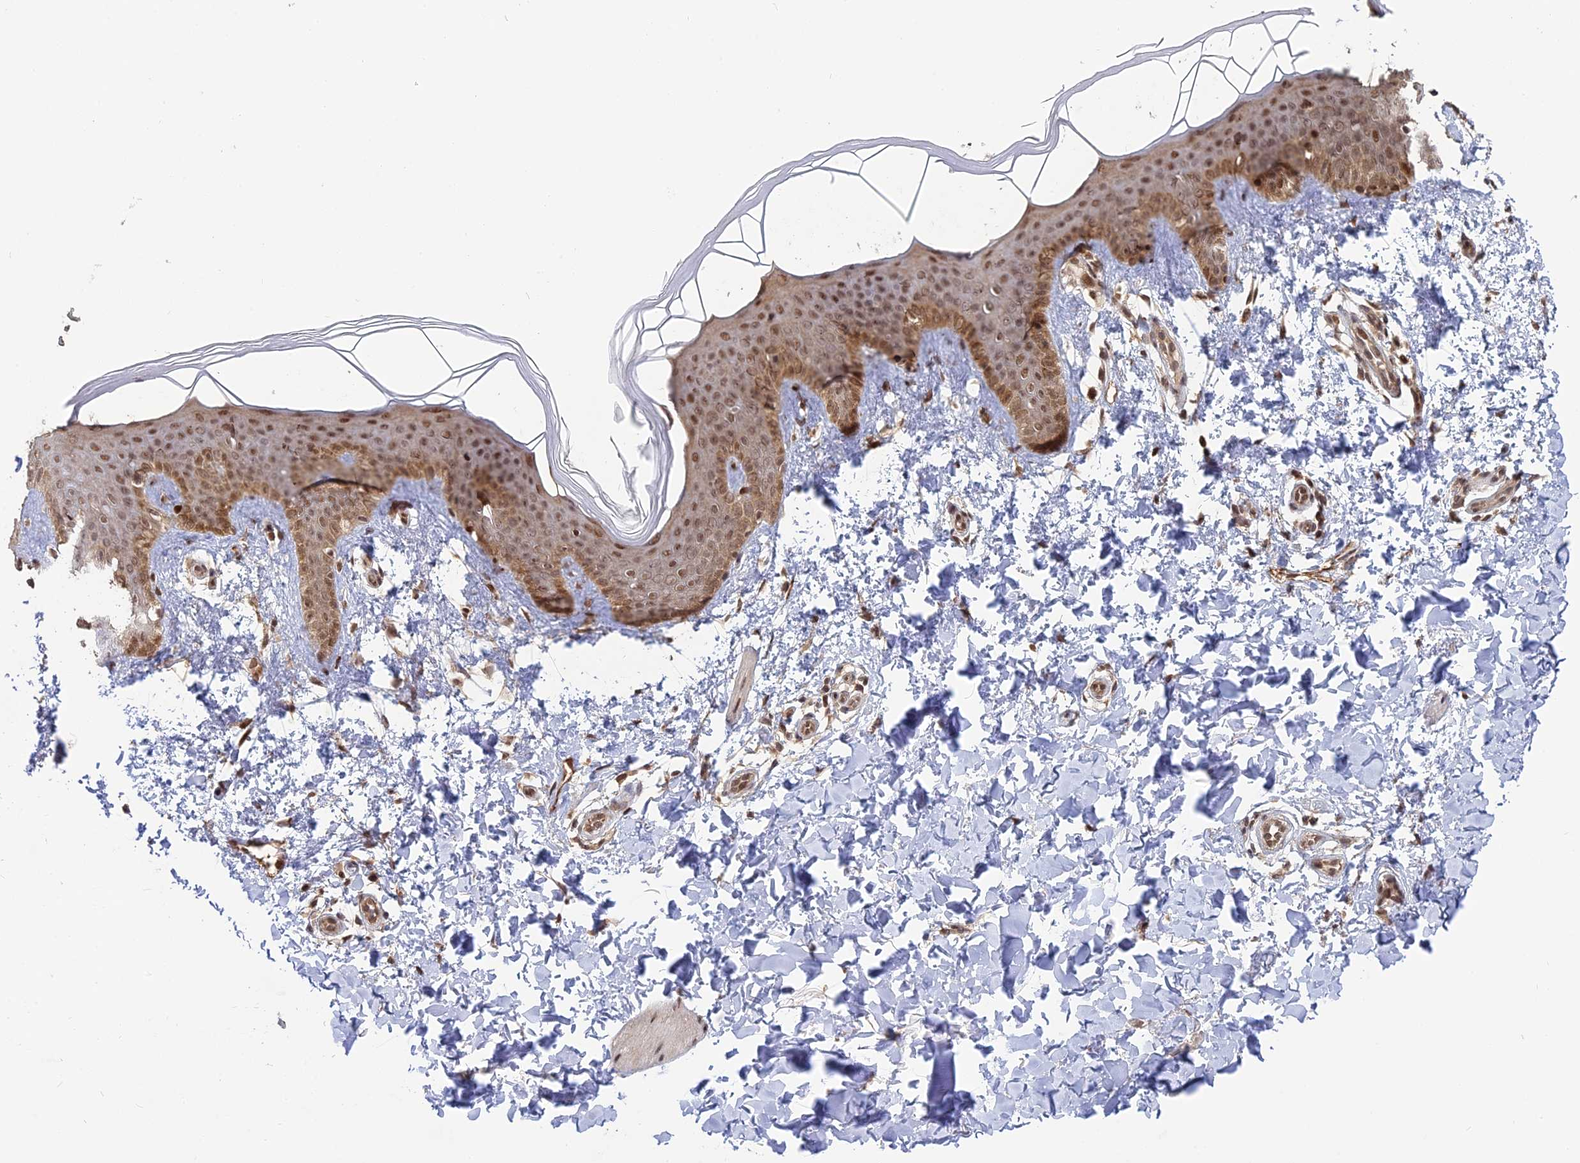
{"staining": {"intensity": "moderate", "quantity": ">75%", "location": "cytoplasmic/membranous,nuclear"}, "tissue": "skin", "cell_type": "Fibroblasts", "image_type": "normal", "snomed": [{"axis": "morphology", "description": "Normal tissue, NOS"}, {"axis": "topography", "description": "Skin"}], "caption": "A histopathology image of human skin stained for a protein displays moderate cytoplasmic/membranous,nuclear brown staining in fibroblasts. Immunohistochemistry stains the protein of interest in brown and the nuclei are stained blue.", "gene": "PKIG", "patient": {"sex": "male", "age": 36}}